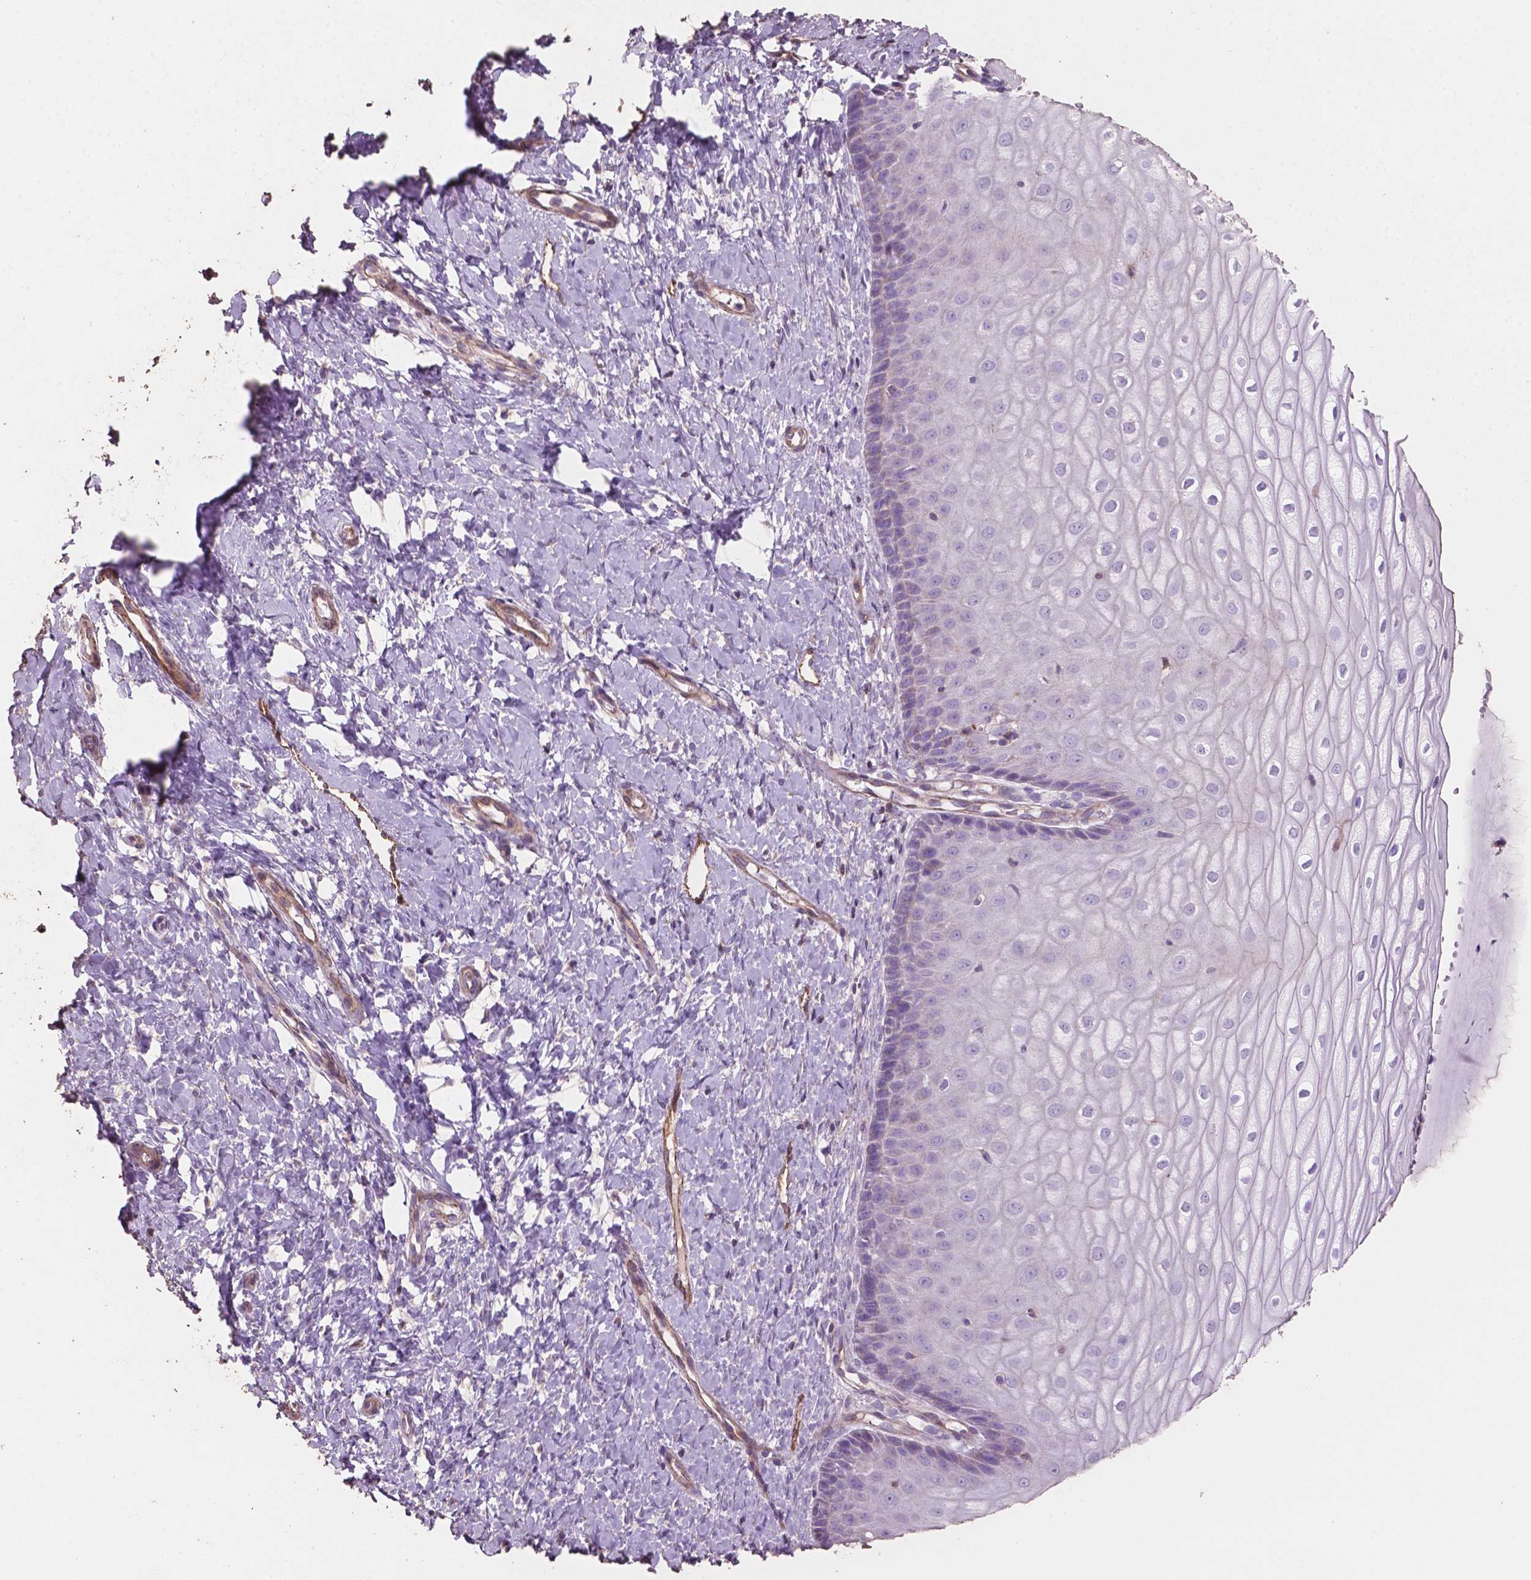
{"staining": {"intensity": "negative", "quantity": "none", "location": "none"}, "tissue": "cervix", "cell_type": "Glandular cells", "image_type": "normal", "snomed": [{"axis": "morphology", "description": "Normal tissue, NOS"}, {"axis": "topography", "description": "Cervix"}], "caption": "Photomicrograph shows no significant protein staining in glandular cells of unremarkable cervix.", "gene": "COMMD4", "patient": {"sex": "female", "age": 37}}